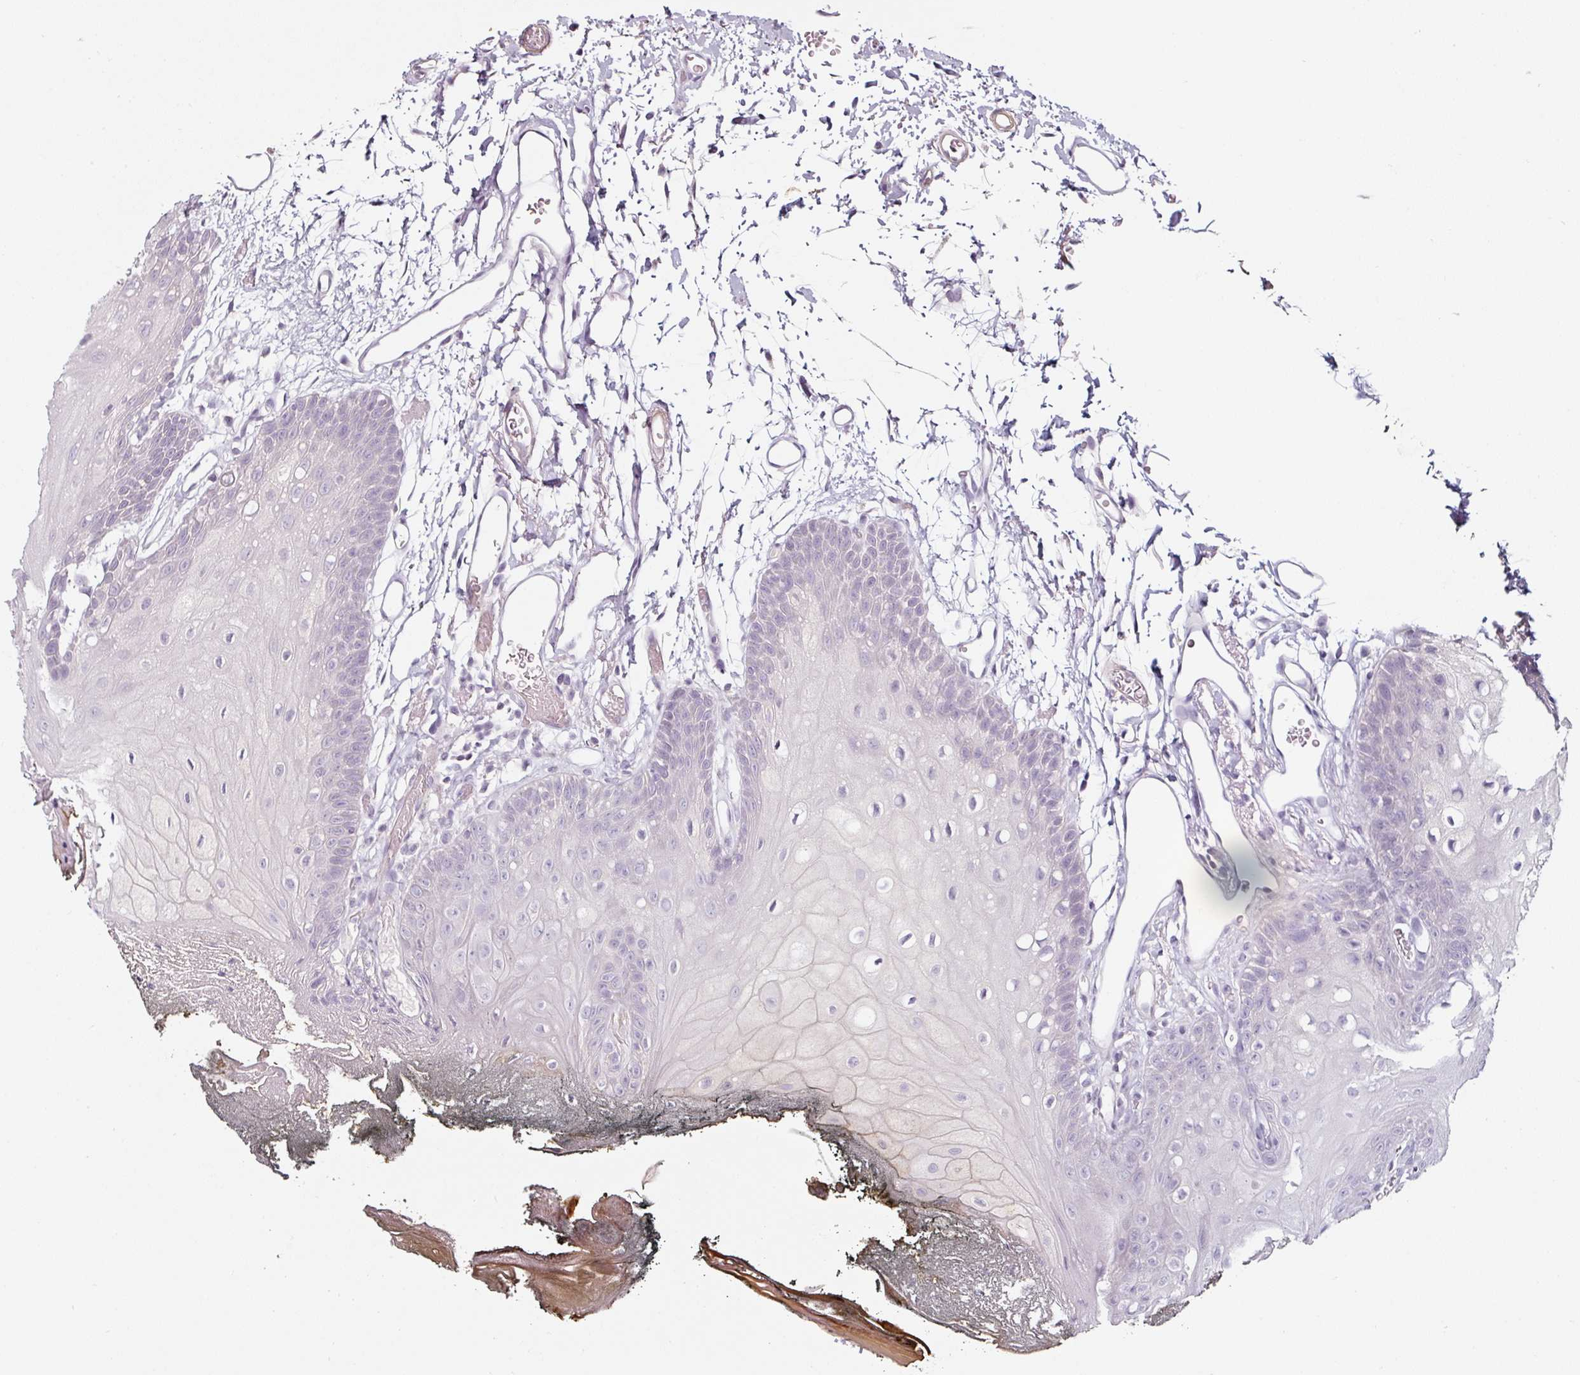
{"staining": {"intensity": "negative", "quantity": "none", "location": "none"}, "tissue": "oral mucosa", "cell_type": "Squamous epithelial cells", "image_type": "normal", "snomed": [{"axis": "morphology", "description": "Normal tissue, NOS"}, {"axis": "morphology", "description": "Squamous cell carcinoma, NOS"}, {"axis": "topography", "description": "Oral tissue"}, {"axis": "topography", "description": "Head-Neck"}], "caption": "A histopathology image of oral mucosa stained for a protein exhibits no brown staining in squamous epithelial cells.", "gene": "CAP2", "patient": {"sex": "female", "age": 81}}